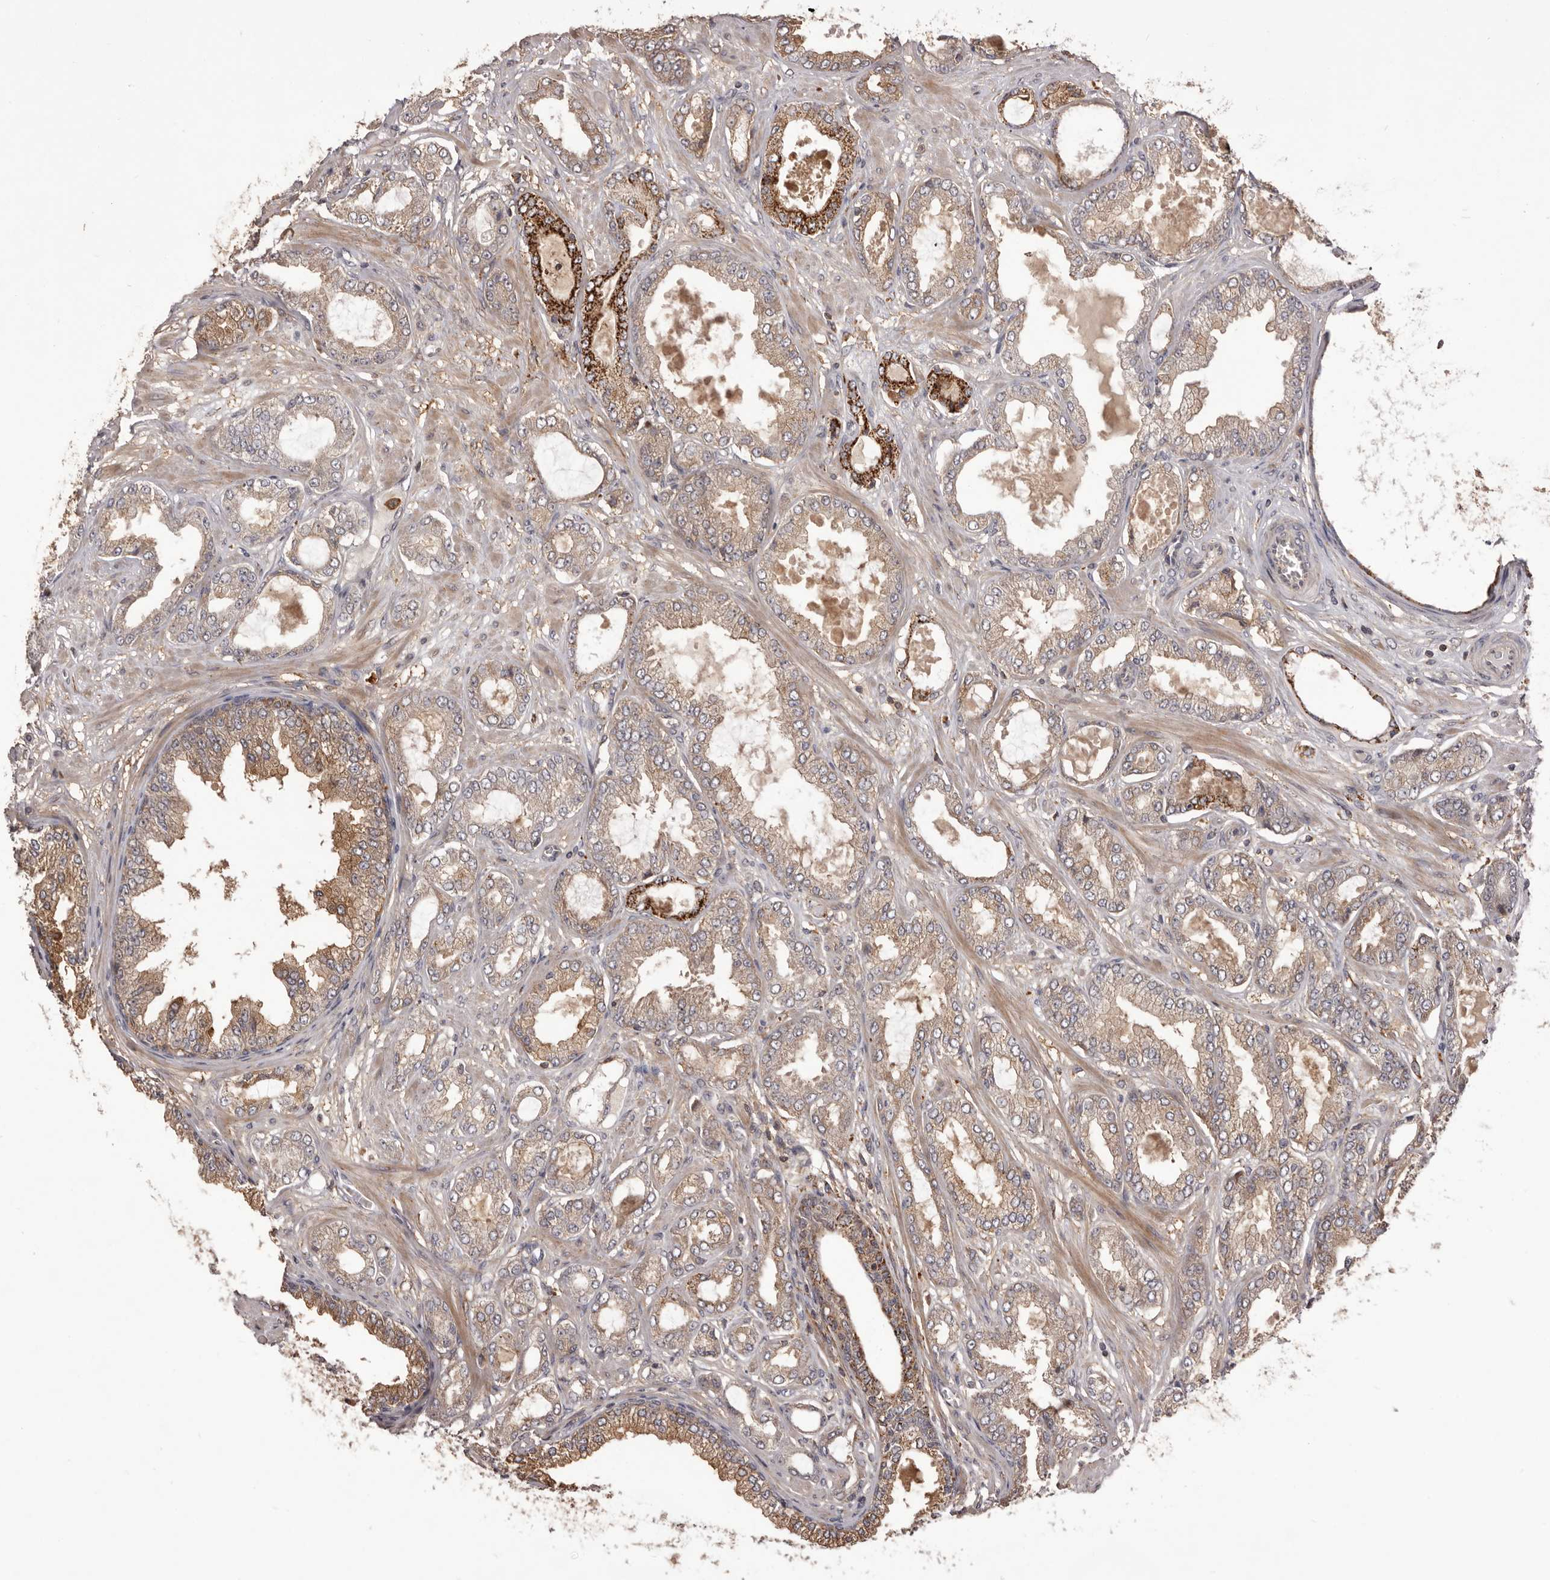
{"staining": {"intensity": "moderate", "quantity": ">75%", "location": "cytoplasmic/membranous"}, "tissue": "prostate cancer", "cell_type": "Tumor cells", "image_type": "cancer", "snomed": [{"axis": "morphology", "description": "Adenocarcinoma, Low grade"}, {"axis": "topography", "description": "Prostate"}], "caption": "Prostate adenocarcinoma (low-grade) stained with a protein marker displays moderate staining in tumor cells.", "gene": "GLIPR2", "patient": {"sex": "male", "age": 63}}